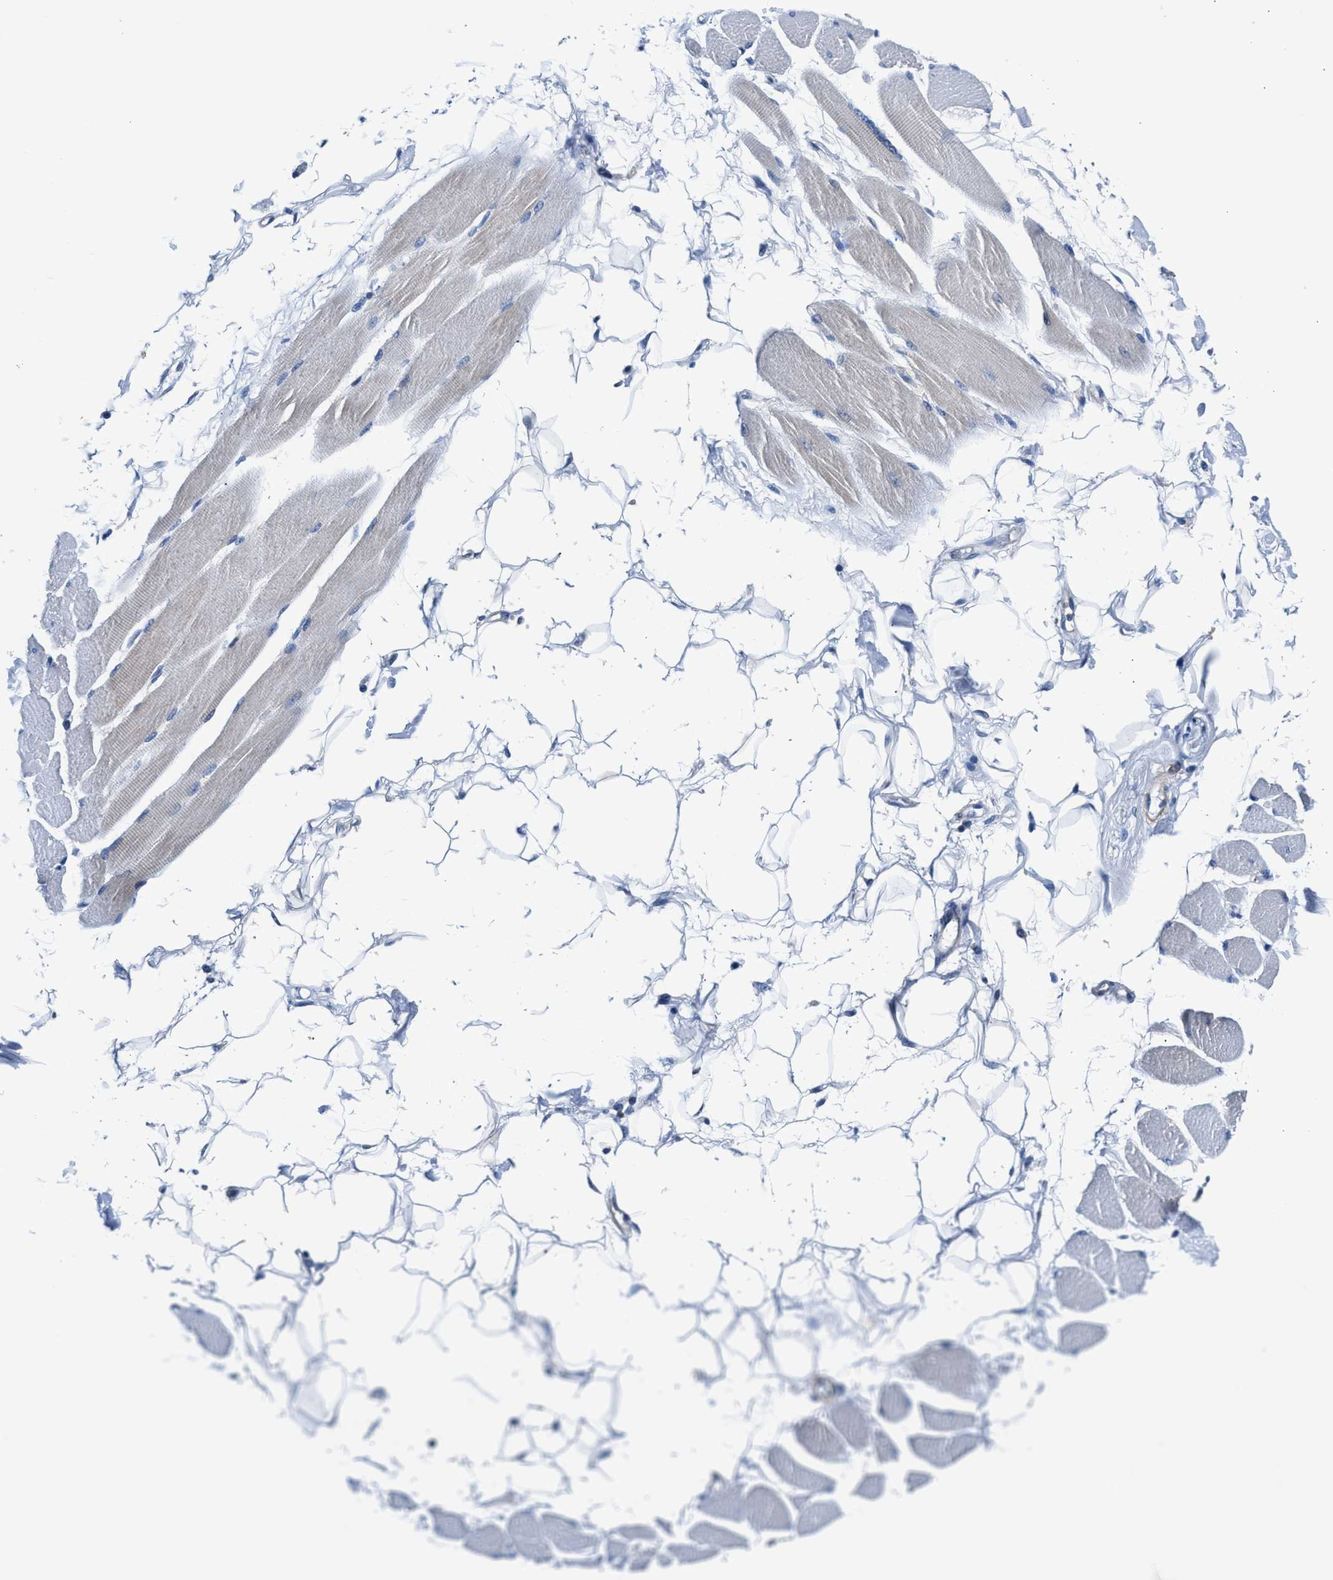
{"staining": {"intensity": "moderate", "quantity": "25%-75%", "location": "cytoplasmic/membranous"}, "tissue": "skeletal muscle", "cell_type": "Myocytes", "image_type": "normal", "snomed": [{"axis": "morphology", "description": "Normal tissue, NOS"}, {"axis": "topography", "description": "Skeletal muscle"}, {"axis": "topography", "description": "Peripheral nerve tissue"}], "caption": "Moderate cytoplasmic/membranous protein positivity is present in approximately 25%-75% of myocytes in skeletal muscle. Ihc stains the protein of interest in brown and the nuclei are stained blue.", "gene": "PARG", "patient": {"sex": "female", "age": 84}}